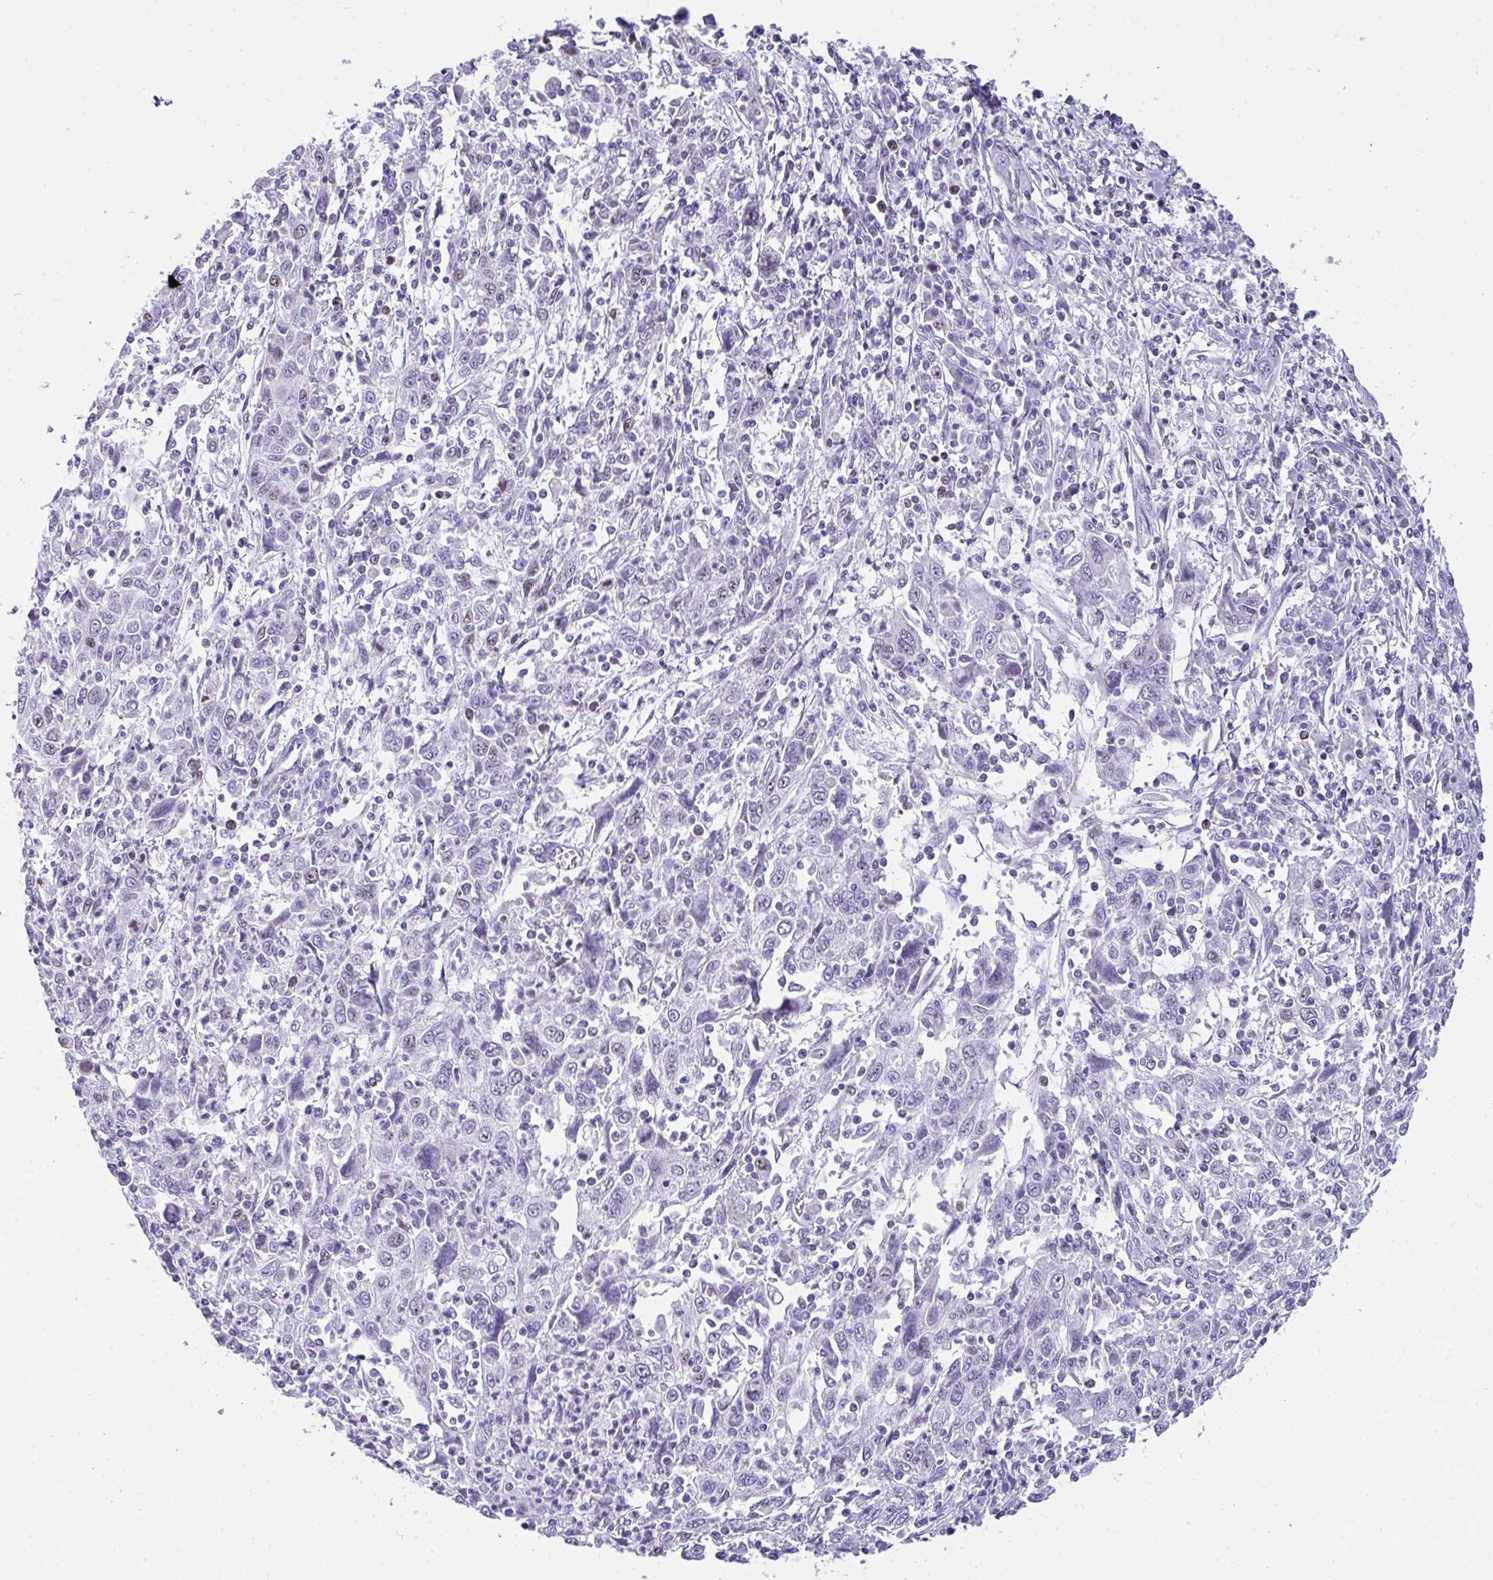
{"staining": {"intensity": "negative", "quantity": "none", "location": "none"}, "tissue": "cervical cancer", "cell_type": "Tumor cells", "image_type": "cancer", "snomed": [{"axis": "morphology", "description": "Squamous cell carcinoma, NOS"}, {"axis": "topography", "description": "Cervix"}], "caption": "This is an immunohistochemistry (IHC) histopathology image of human squamous cell carcinoma (cervical). There is no expression in tumor cells.", "gene": "SUZ12", "patient": {"sex": "female", "age": 46}}